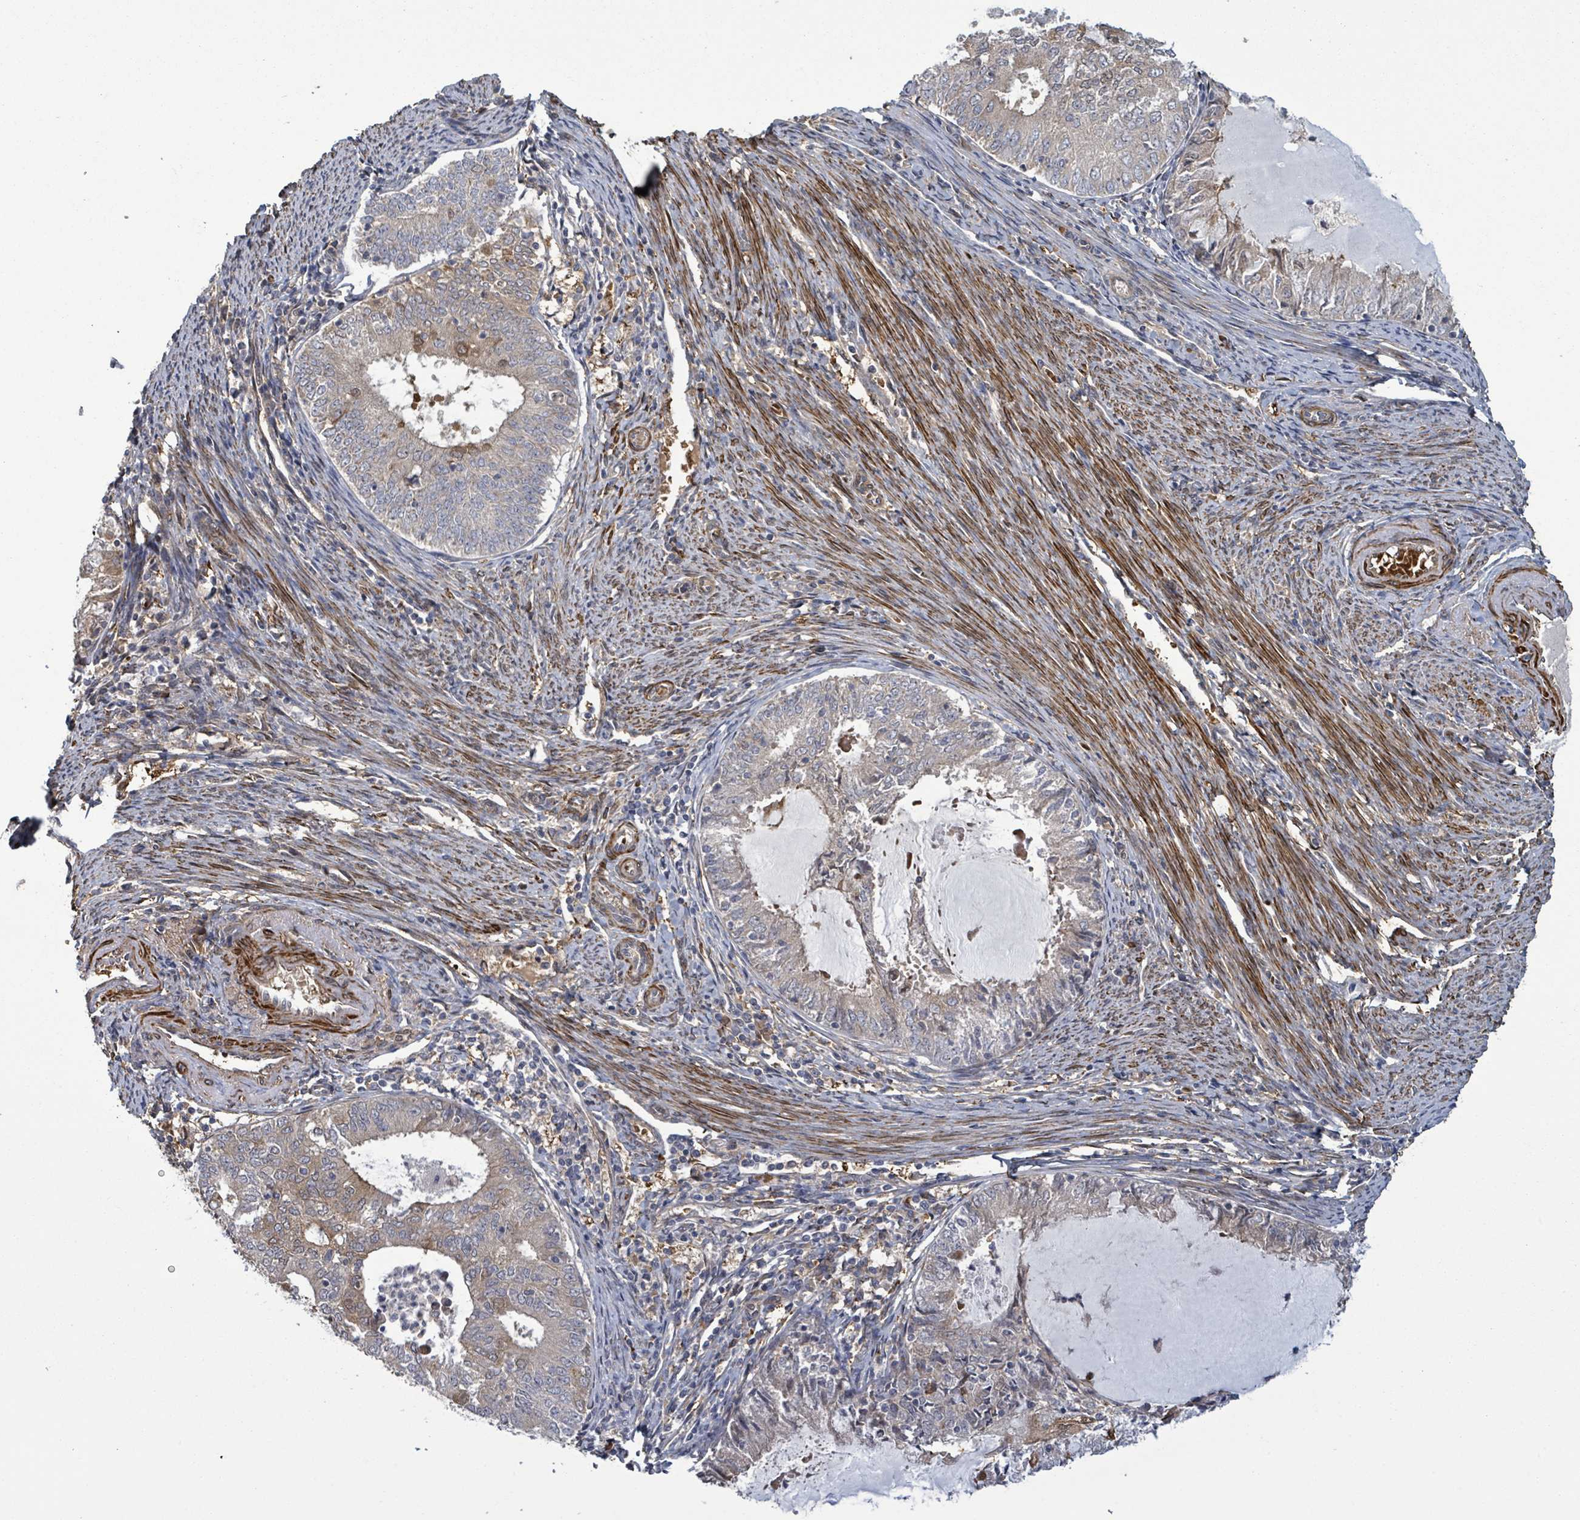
{"staining": {"intensity": "moderate", "quantity": "<25%", "location": "cytoplasmic/membranous"}, "tissue": "endometrial cancer", "cell_type": "Tumor cells", "image_type": "cancer", "snomed": [{"axis": "morphology", "description": "Adenocarcinoma, NOS"}, {"axis": "topography", "description": "Endometrium"}], "caption": "Tumor cells exhibit low levels of moderate cytoplasmic/membranous staining in about <25% of cells in endometrial cancer (adenocarcinoma). (Brightfield microscopy of DAB IHC at high magnification).", "gene": "MAP3K6", "patient": {"sex": "female", "age": 57}}